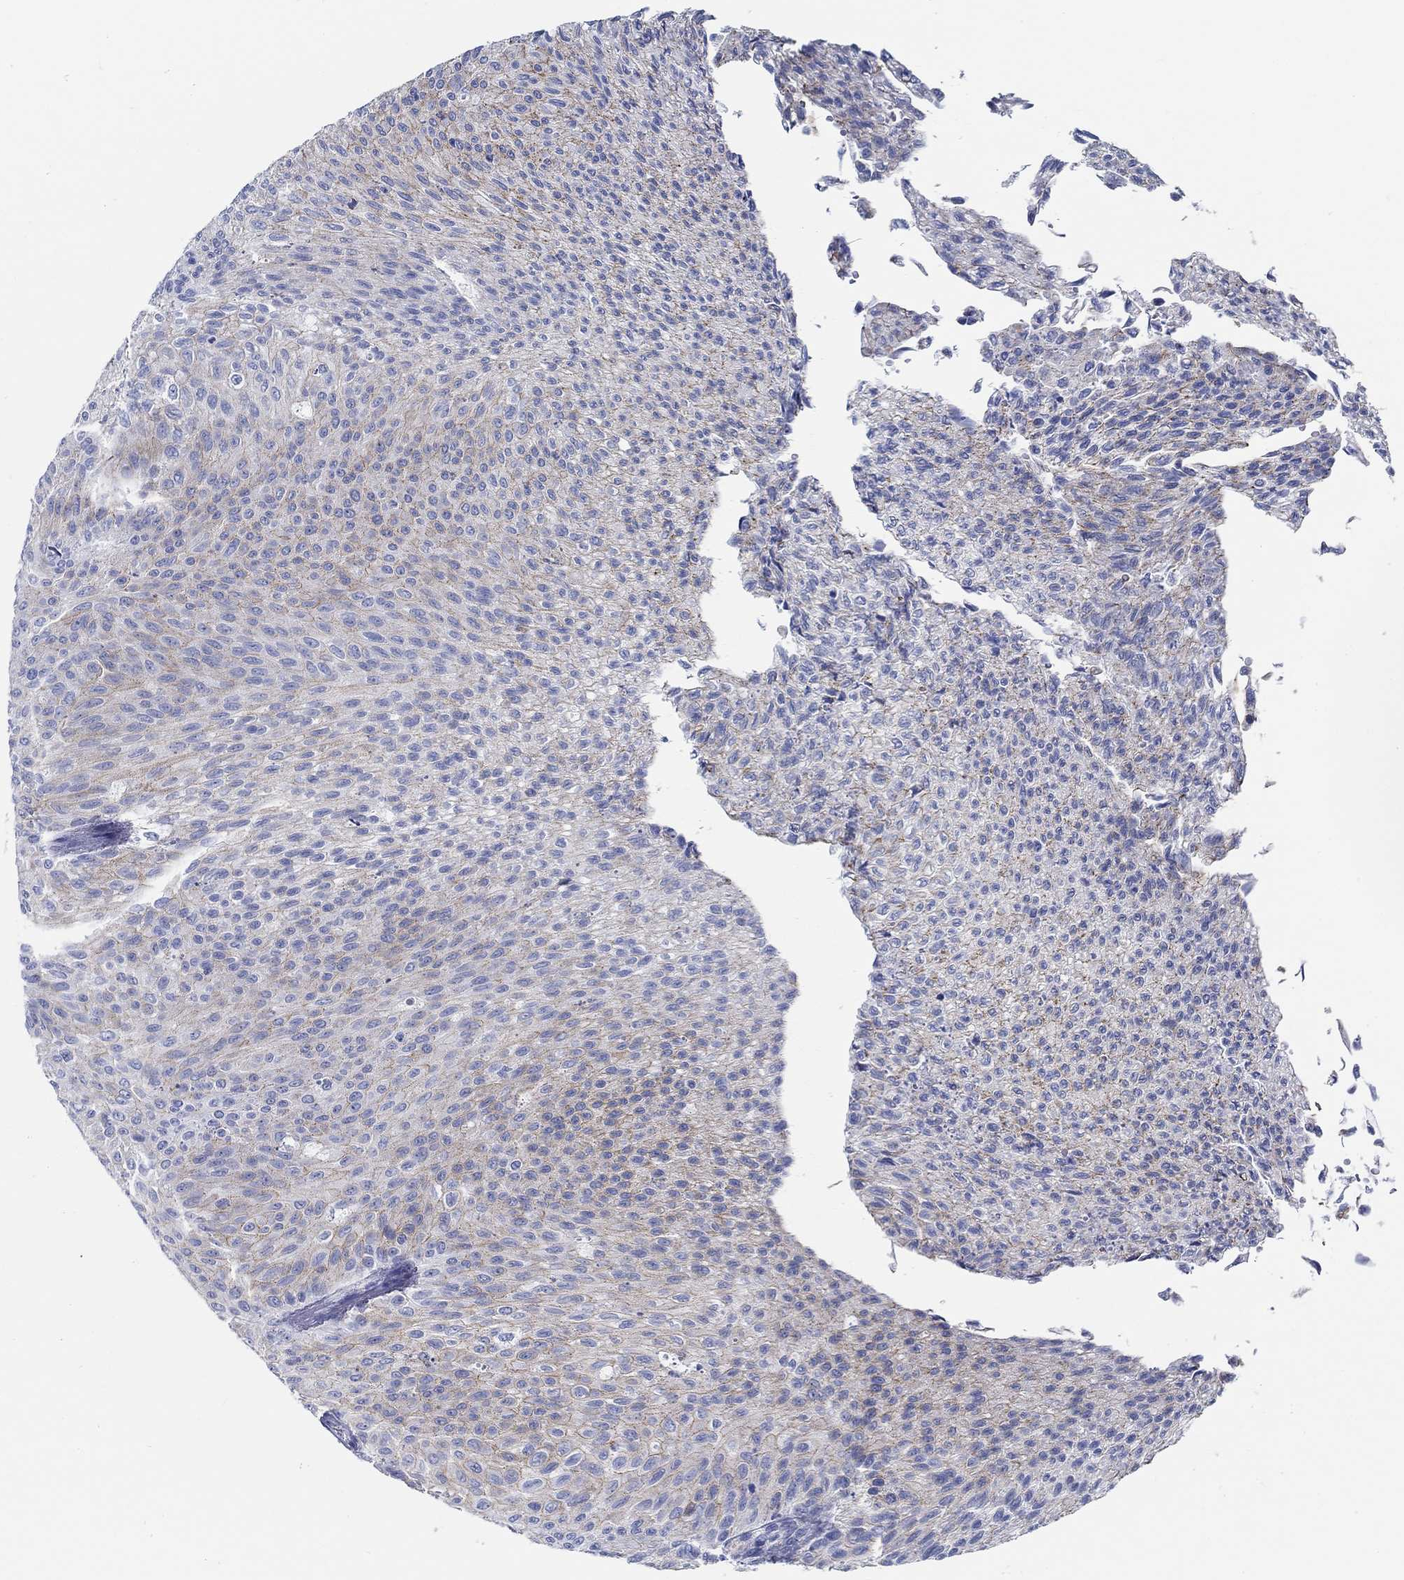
{"staining": {"intensity": "moderate", "quantity": "25%-75%", "location": "cytoplasmic/membranous"}, "tissue": "urothelial cancer", "cell_type": "Tumor cells", "image_type": "cancer", "snomed": [{"axis": "morphology", "description": "Urothelial carcinoma, Low grade"}, {"axis": "topography", "description": "Ureter, NOS"}, {"axis": "topography", "description": "Urinary bladder"}], "caption": "A micrograph showing moderate cytoplasmic/membranous expression in approximately 25%-75% of tumor cells in low-grade urothelial carcinoma, as visualized by brown immunohistochemical staining.", "gene": "RD3L", "patient": {"sex": "male", "age": 78}}